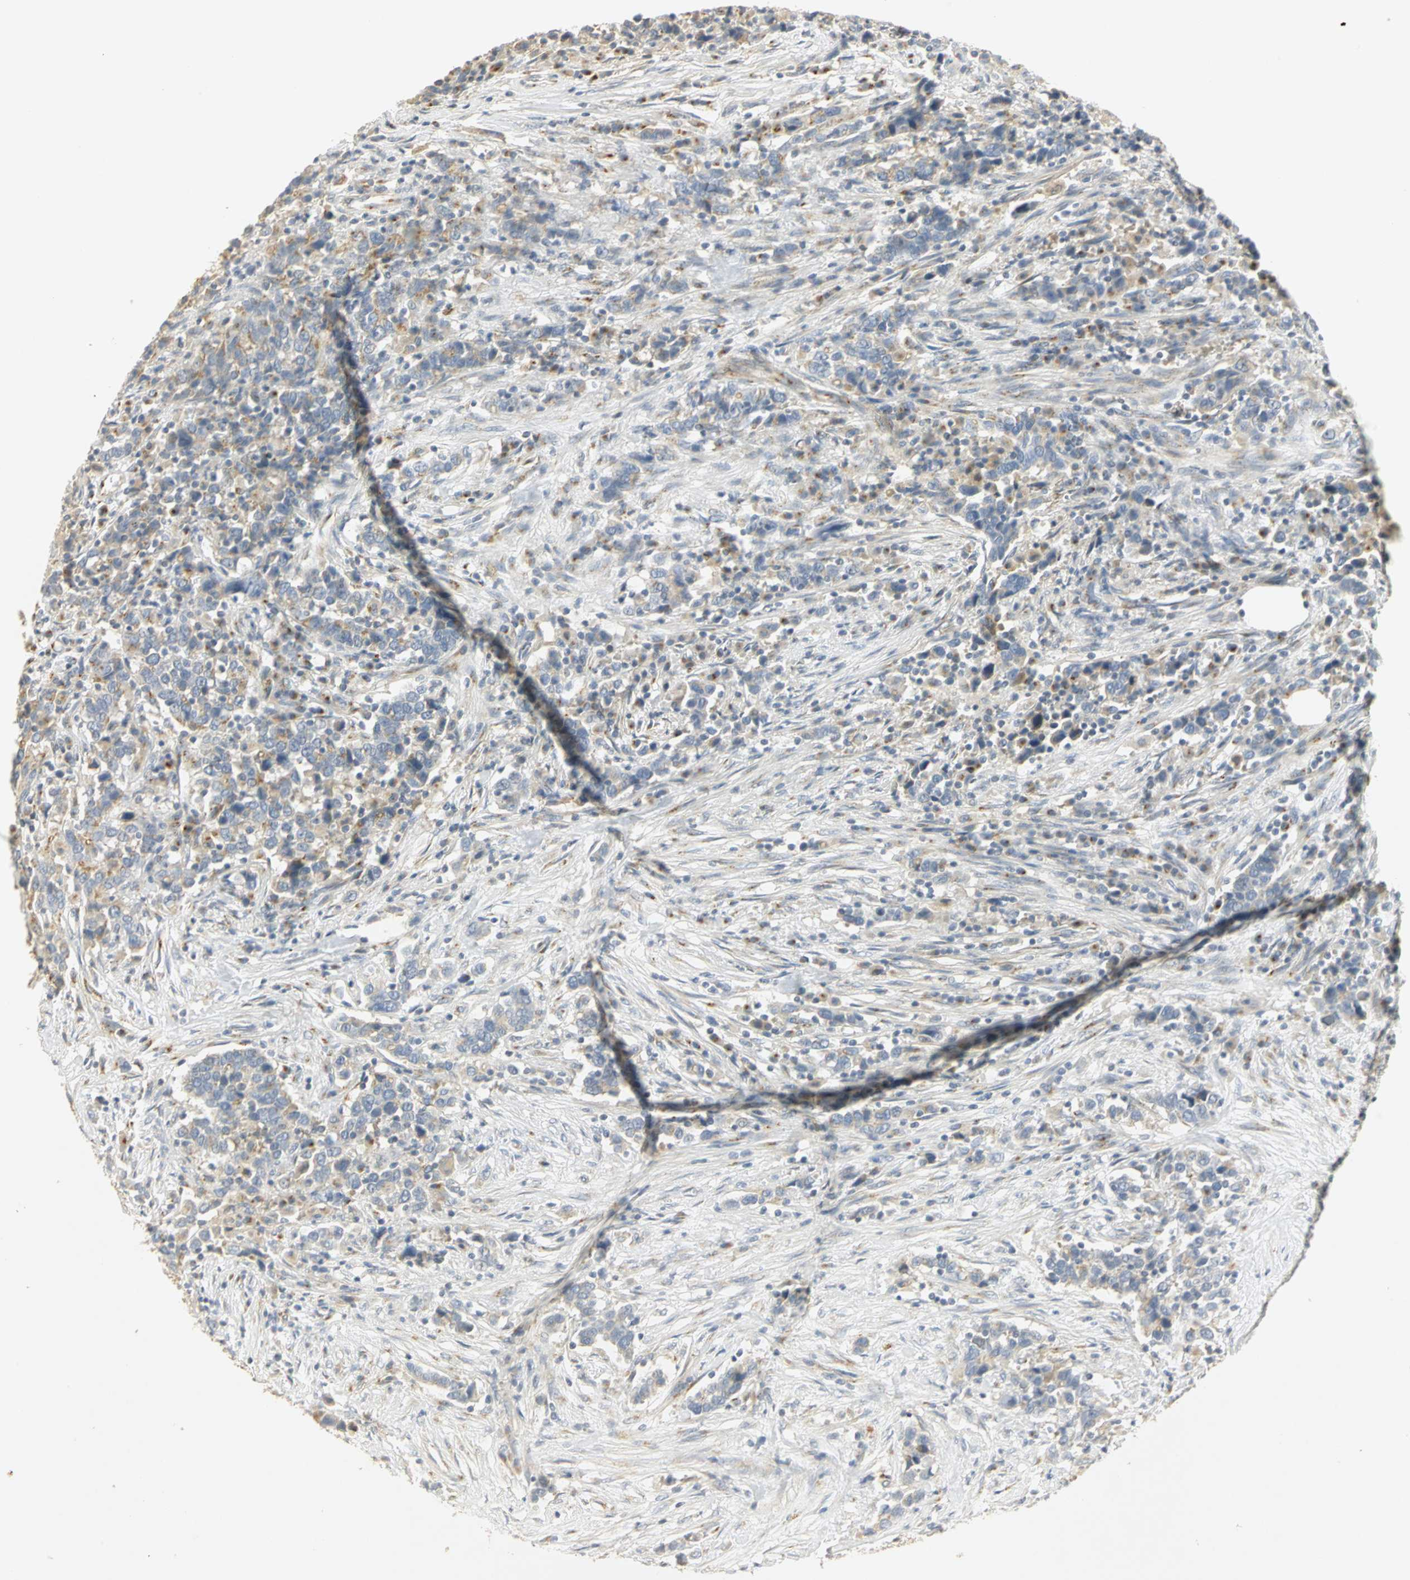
{"staining": {"intensity": "weak", "quantity": "25%-75%", "location": "cytoplasmic/membranous"}, "tissue": "urothelial cancer", "cell_type": "Tumor cells", "image_type": "cancer", "snomed": [{"axis": "morphology", "description": "Urothelial carcinoma, High grade"}, {"axis": "topography", "description": "Urinary bladder"}], "caption": "Immunohistochemistry photomicrograph of urothelial cancer stained for a protein (brown), which reveals low levels of weak cytoplasmic/membranous staining in about 25%-75% of tumor cells.", "gene": "TM9SF2", "patient": {"sex": "male", "age": 61}}